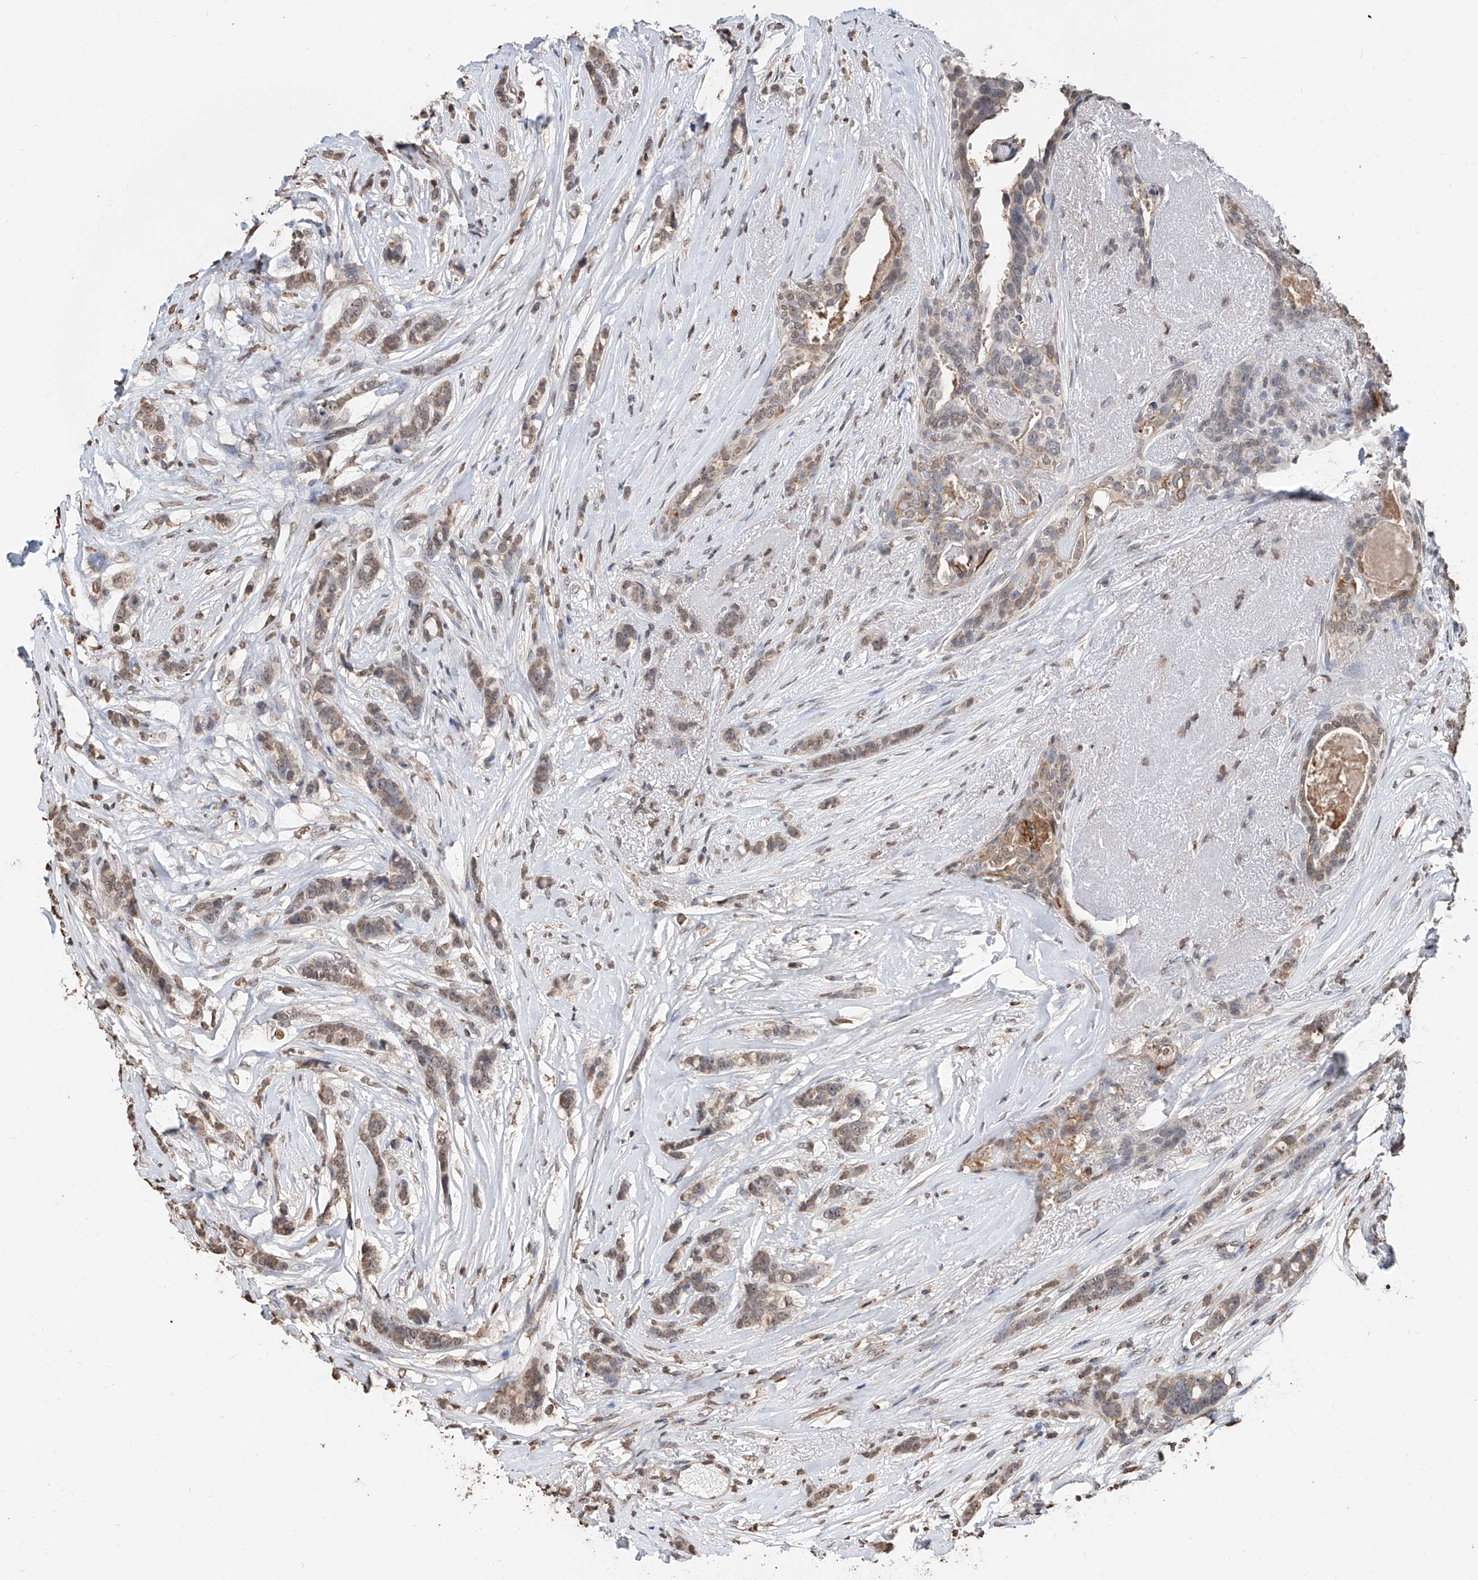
{"staining": {"intensity": "weak", "quantity": ">75%", "location": "nuclear"}, "tissue": "breast cancer", "cell_type": "Tumor cells", "image_type": "cancer", "snomed": [{"axis": "morphology", "description": "Lobular carcinoma"}, {"axis": "topography", "description": "Breast"}], "caption": "Brown immunohistochemical staining in human breast cancer (lobular carcinoma) displays weak nuclear positivity in approximately >75% of tumor cells. The staining was performed using DAB (3,3'-diaminobenzidine), with brown indicating positive protein expression. Nuclei are stained blue with hematoxylin.", "gene": "RP9", "patient": {"sex": "female", "age": 51}}